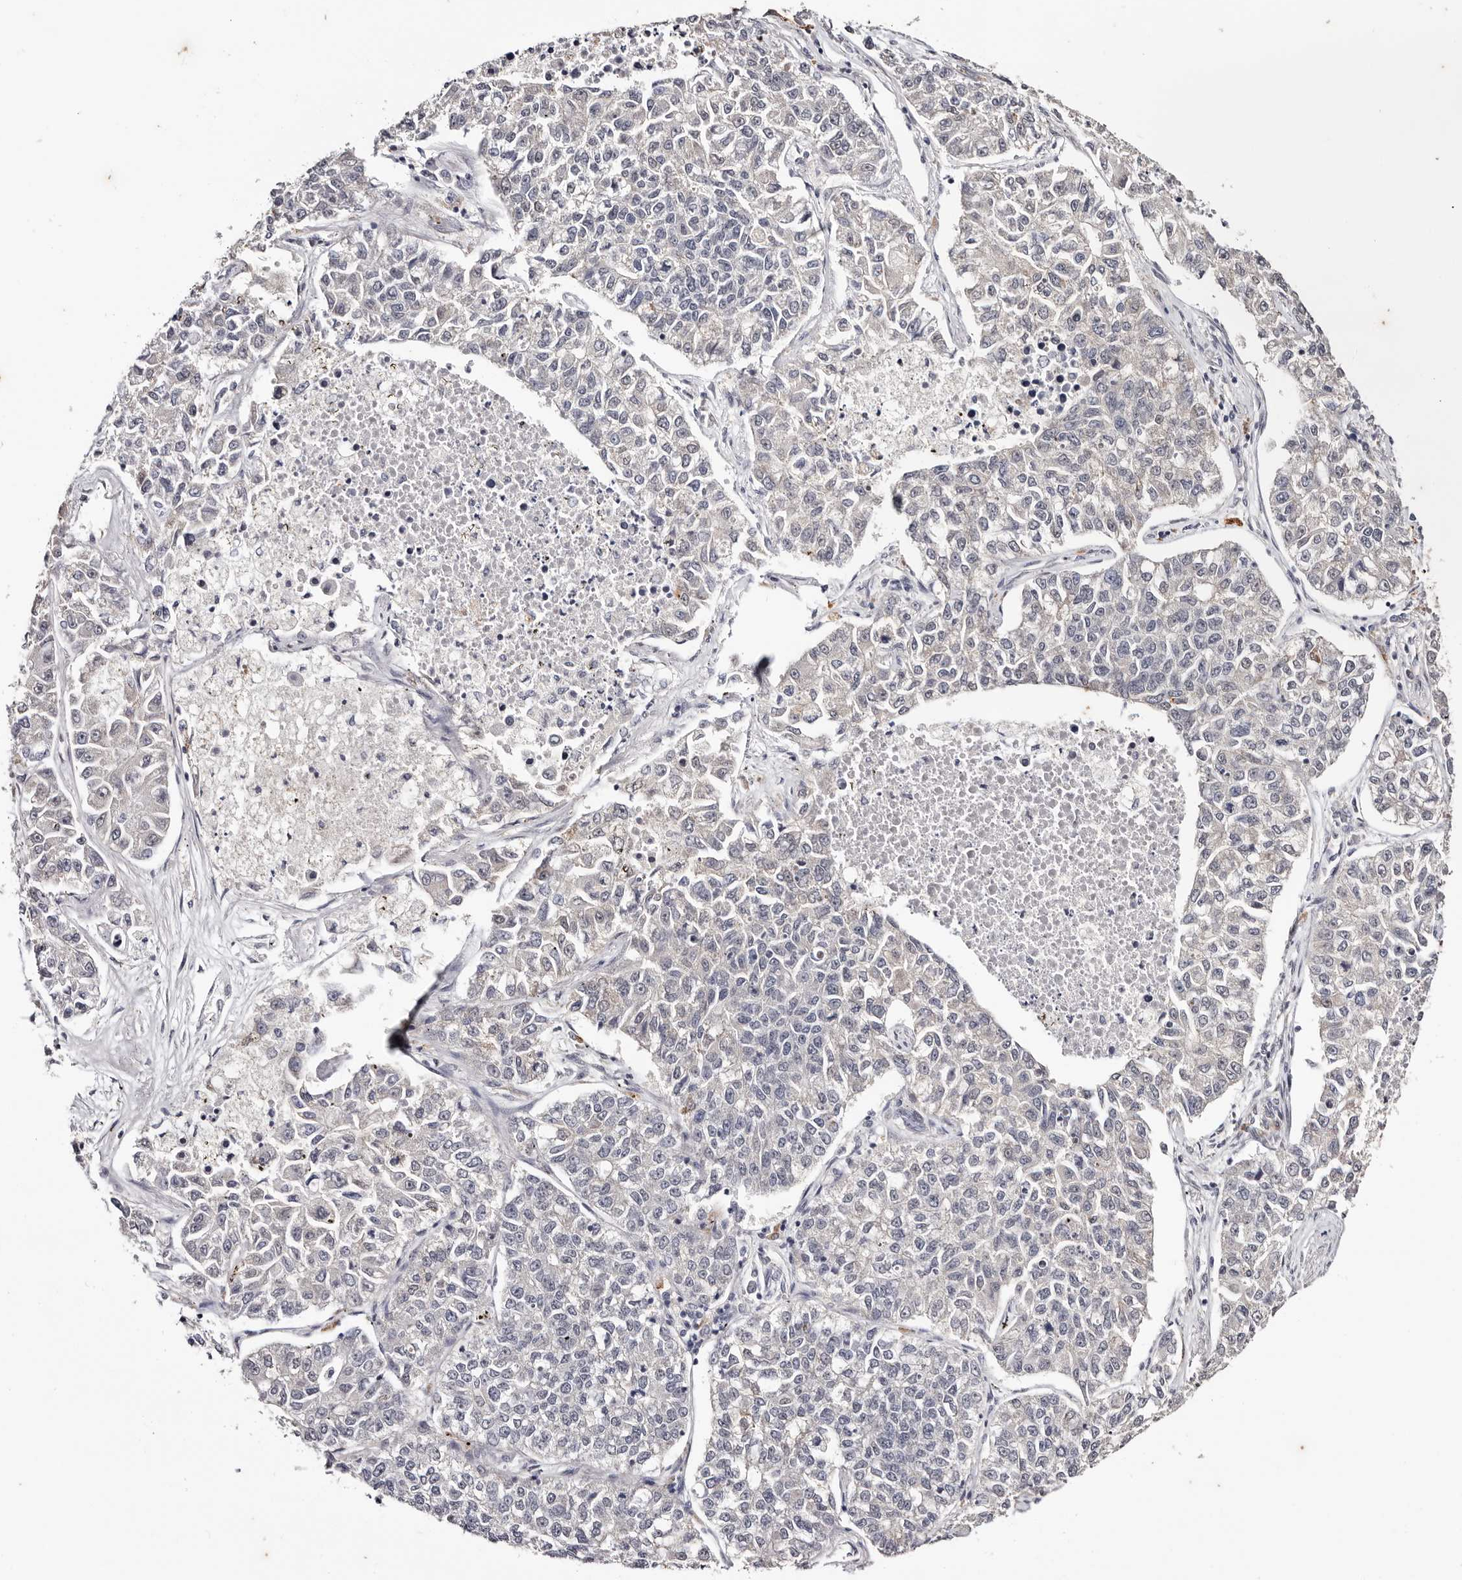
{"staining": {"intensity": "negative", "quantity": "none", "location": "none"}, "tissue": "lung cancer", "cell_type": "Tumor cells", "image_type": "cancer", "snomed": [{"axis": "morphology", "description": "Adenocarcinoma, NOS"}, {"axis": "topography", "description": "Lung"}], "caption": "Lung cancer (adenocarcinoma) stained for a protein using immunohistochemistry demonstrates no positivity tumor cells.", "gene": "TYW3", "patient": {"sex": "male", "age": 49}}